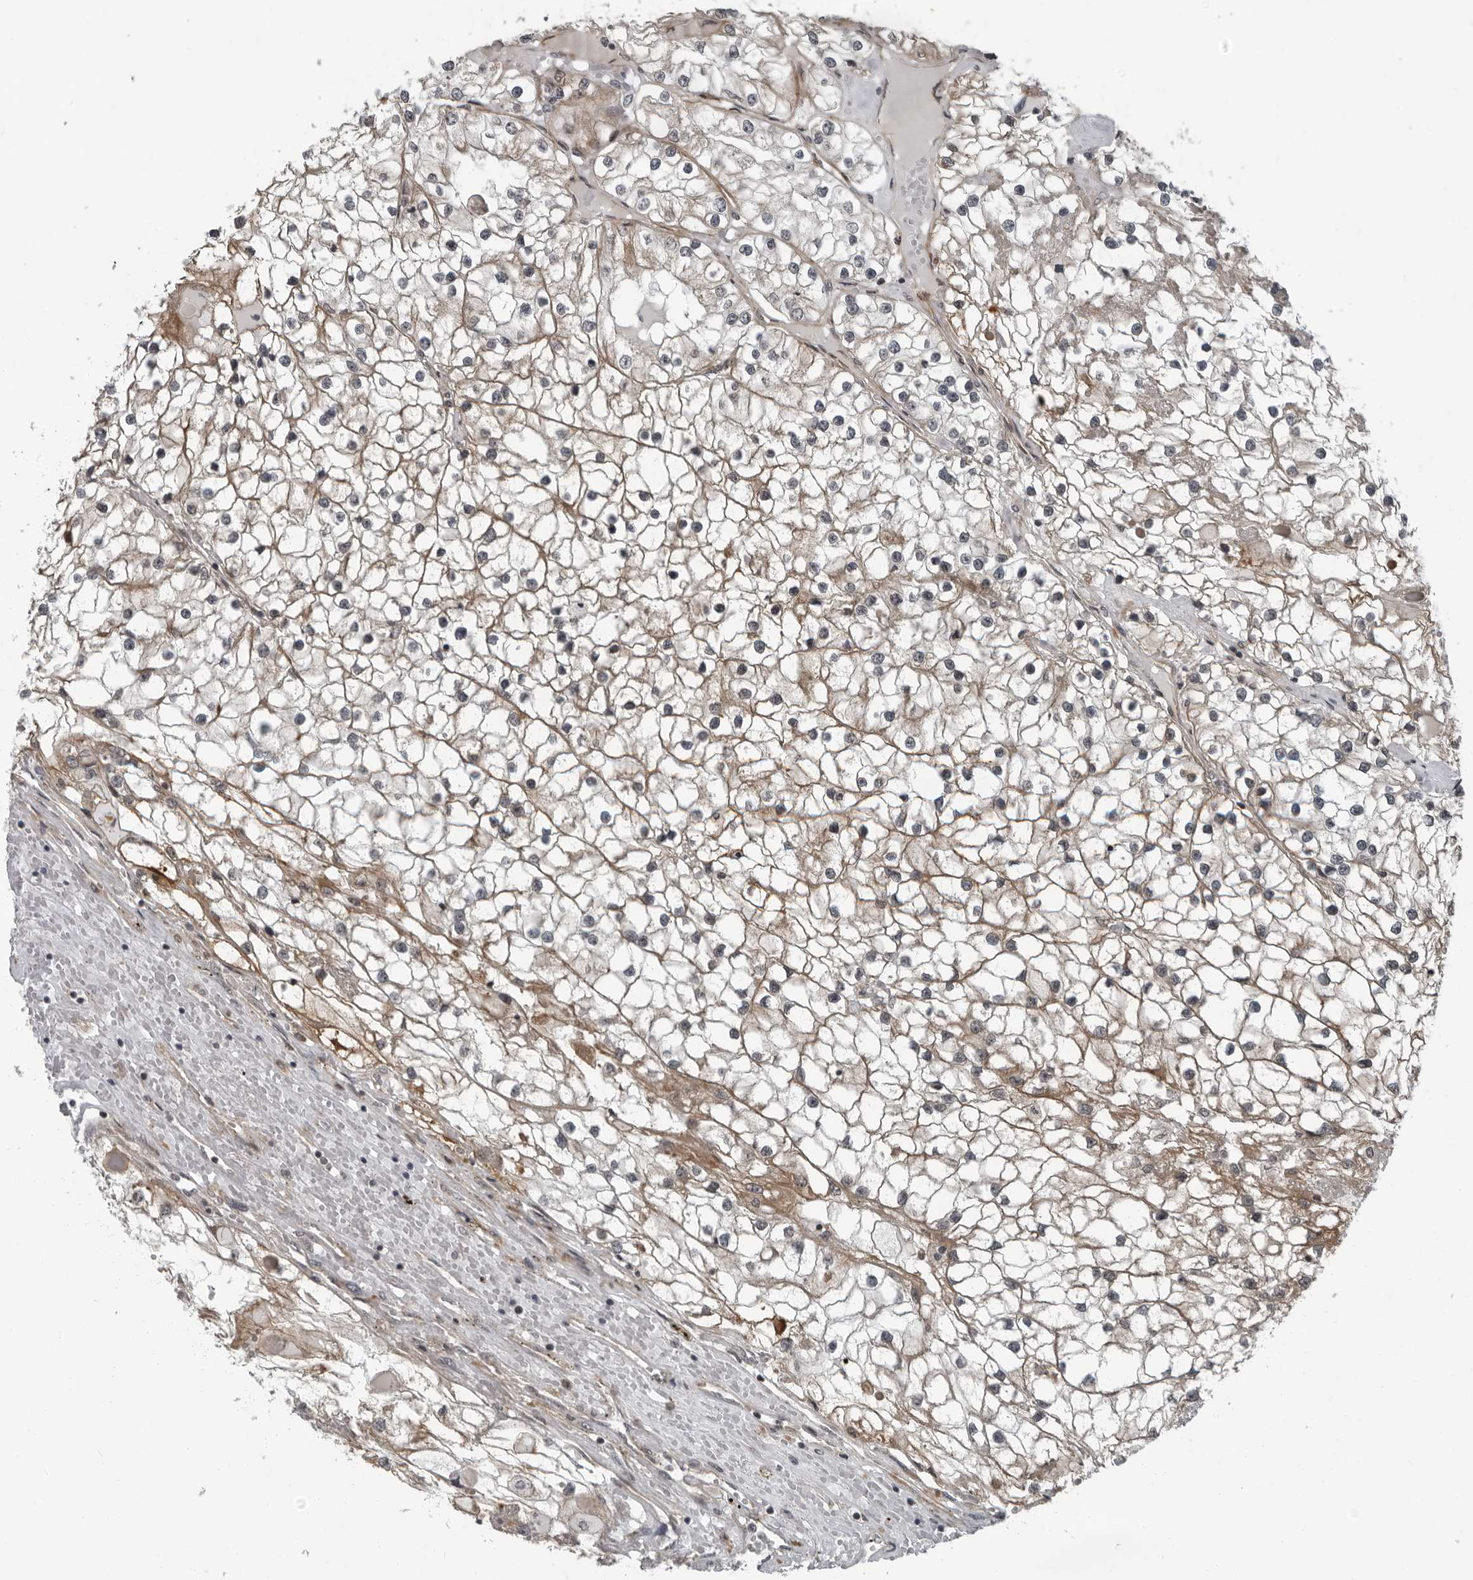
{"staining": {"intensity": "moderate", "quantity": "25%-75%", "location": "cytoplasmic/membranous"}, "tissue": "renal cancer", "cell_type": "Tumor cells", "image_type": "cancer", "snomed": [{"axis": "morphology", "description": "Adenocarcinoma, NOS"}, {"axis": "topography", "description": "Kidney"}], "caption": "Protein staining demonstrates moderate cytoplasmic/membranous positivity in about 25%-75% of tumor cells in renal cancer.", "gene": "FAM102B", "patient": {"sex": "male", "age": 68}}